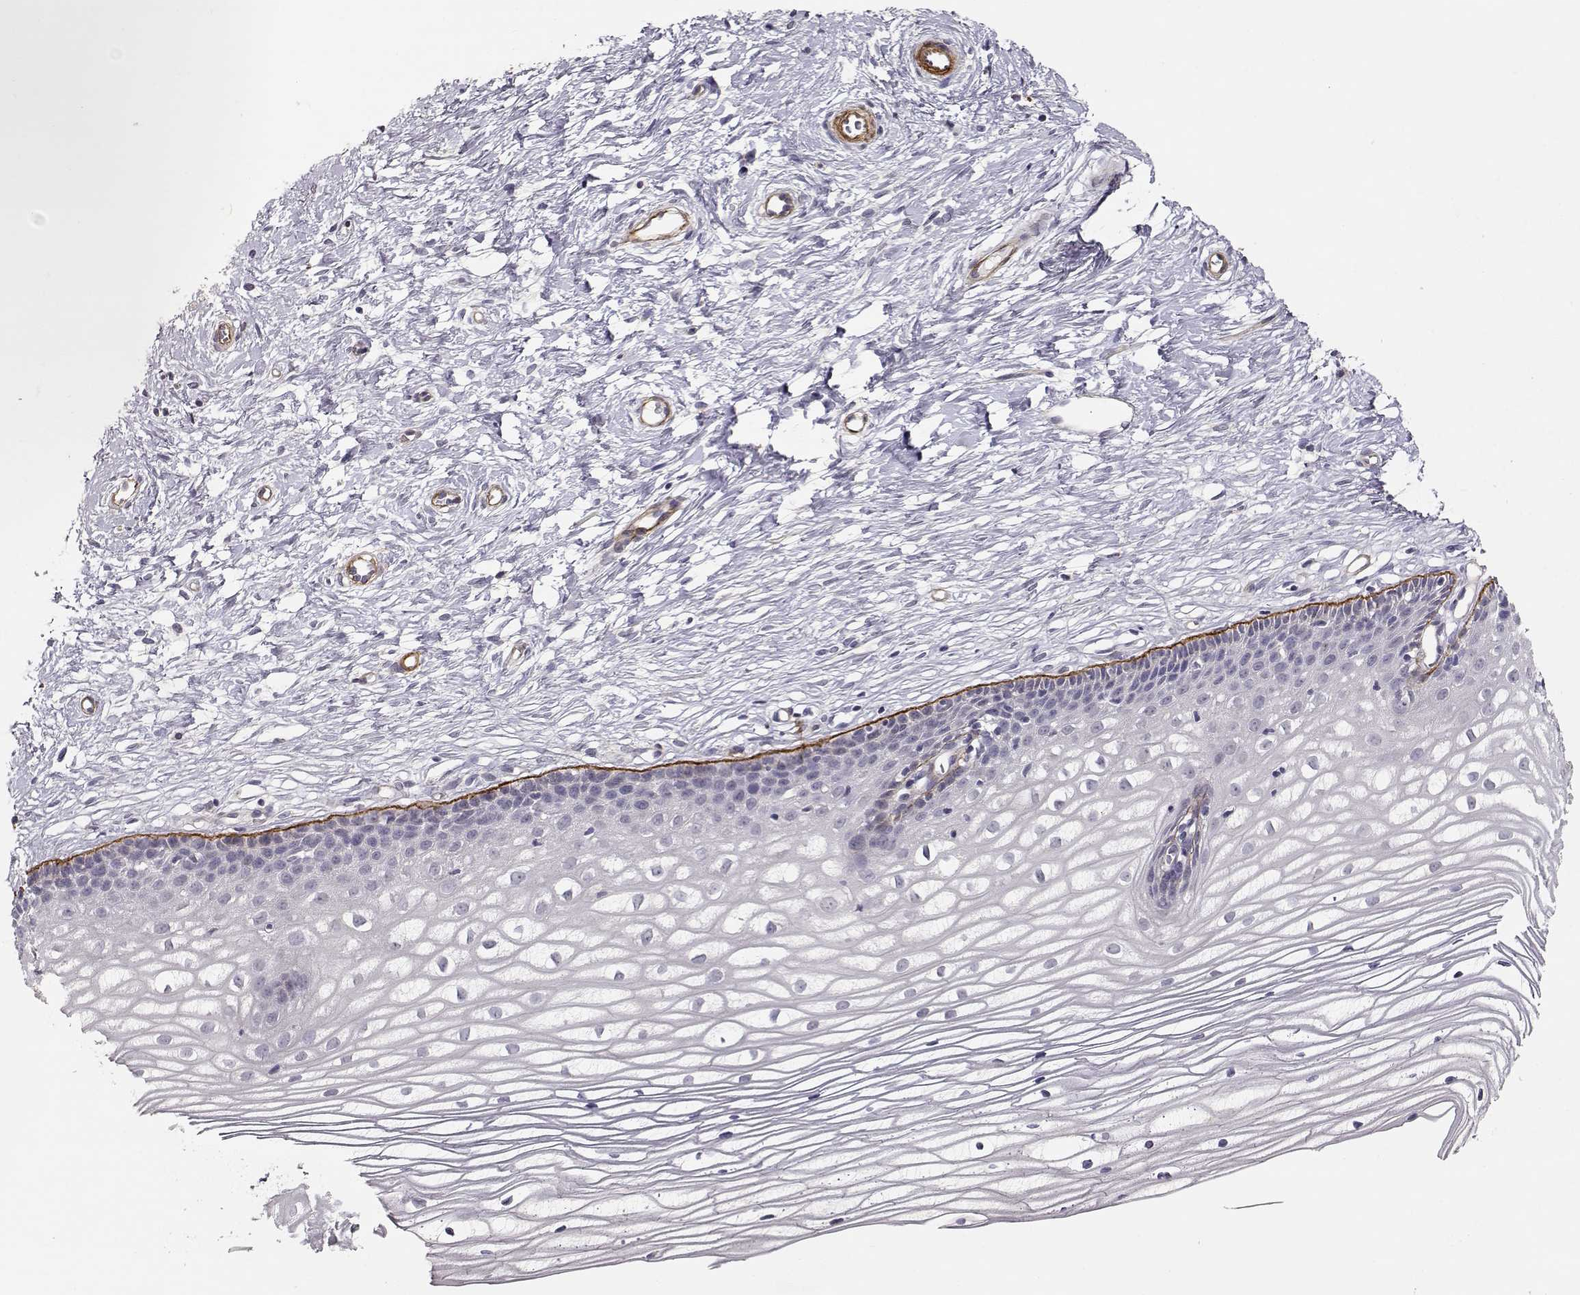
{"staining": {"intensity": "negative", "quantity": "none", "location": "none"}, "tissue": "cervix", "cell_type": "Glandular cells", "image_type": "normal", "snomed": [{"axis": "morphology", "description": "Normal tissue, NOS"}, {"axis": "topography", "description": "Cervix"}], "caption": "Cervix stained for a protein using immunohistochemistry shows no positivity glandular cells.", "gene": "LAMA5", "patient": {"sex": "female", "age": 40}}